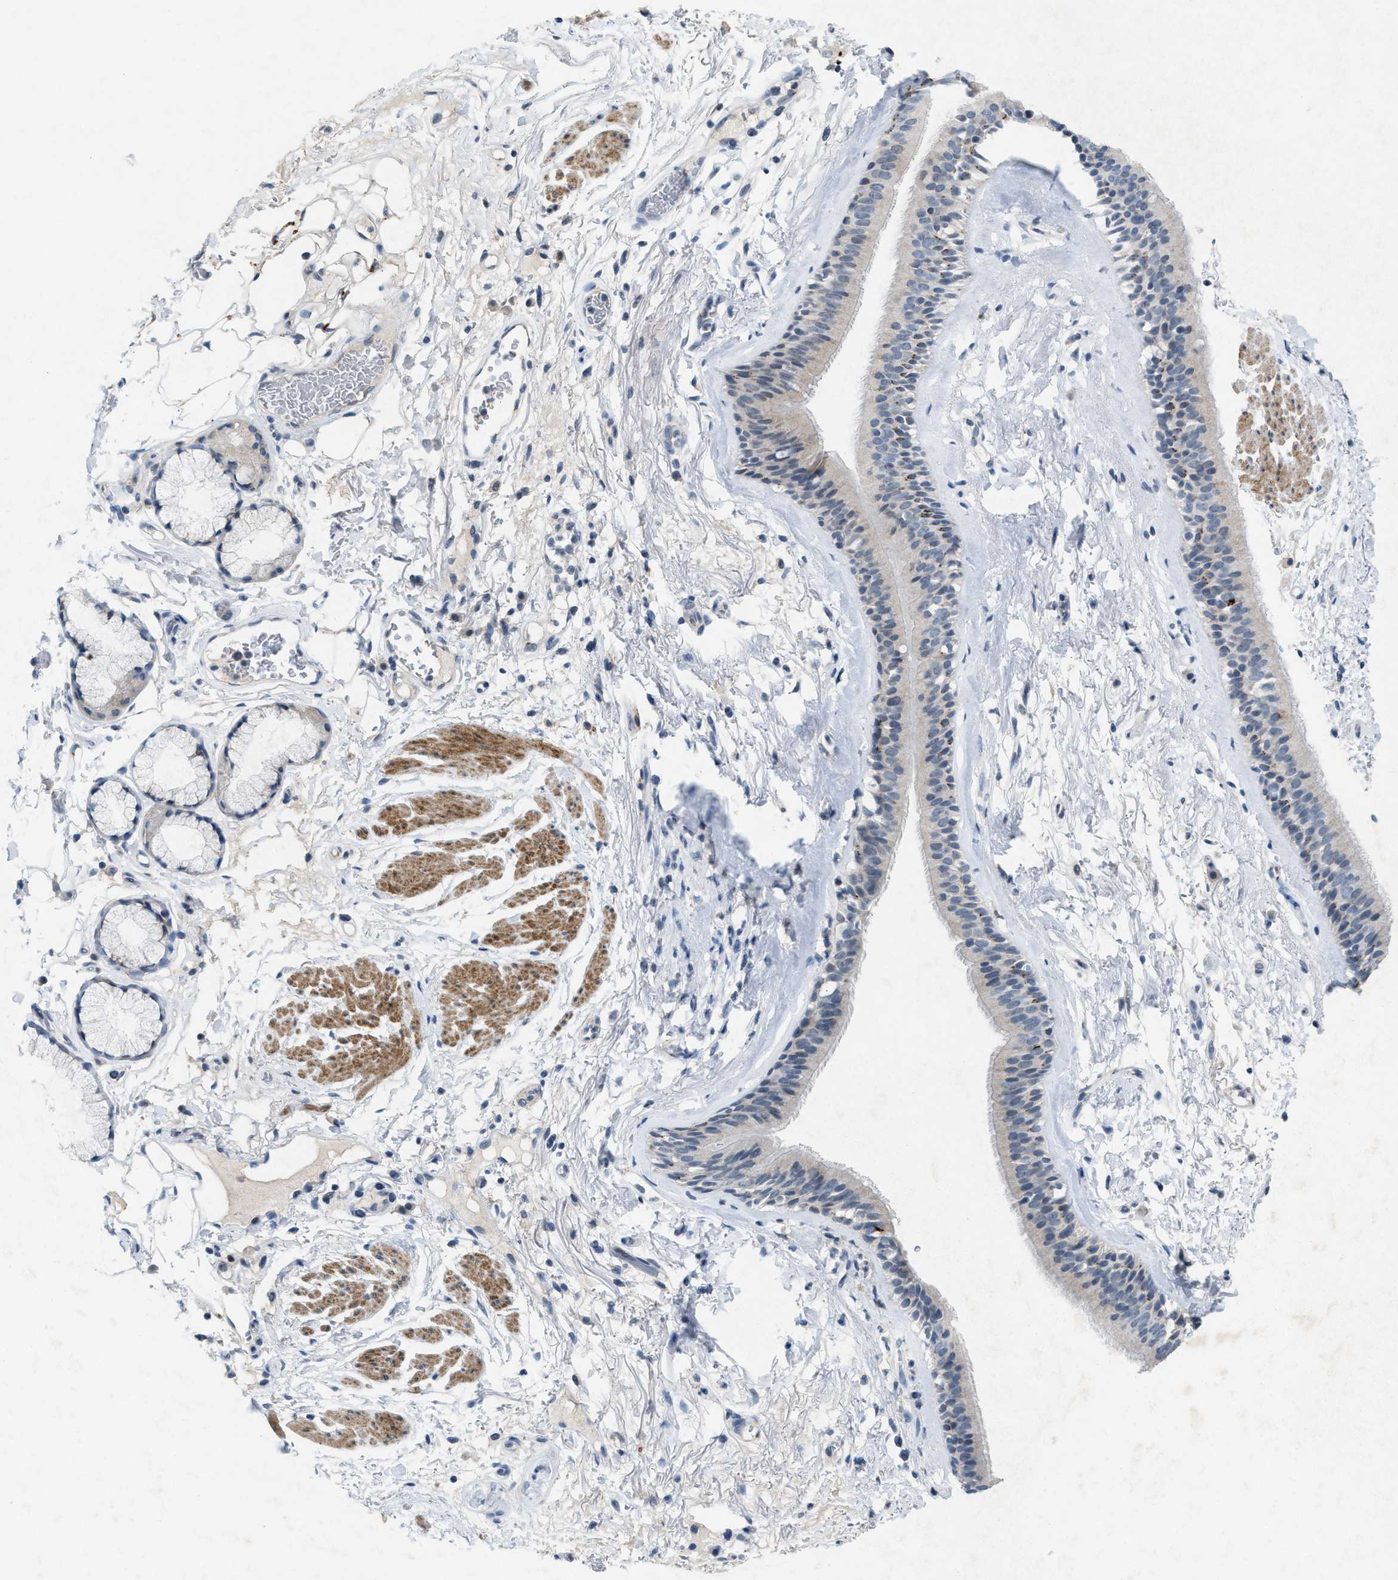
{"staining": {"intensity": "negative", "quantity": "none", "location": "none"}, "tissue": "bronchus", "cell_type": "Respiratory epithelial cells", "image_type": "normal", "snomed": [{"axis": "morphology", "description": "Normal tissue, NOS"}, {"axis": "topography", "description": "Cartilage tissue"}], "caption": "Immunohistochemistry of normal human bronchus reveals no staining in respiratory epithelial cells. (DAB immunohistochemistry (IHC), high magnification).", "gene": "SLC5A5", "patient": {"sex": "female", "age": 63}}